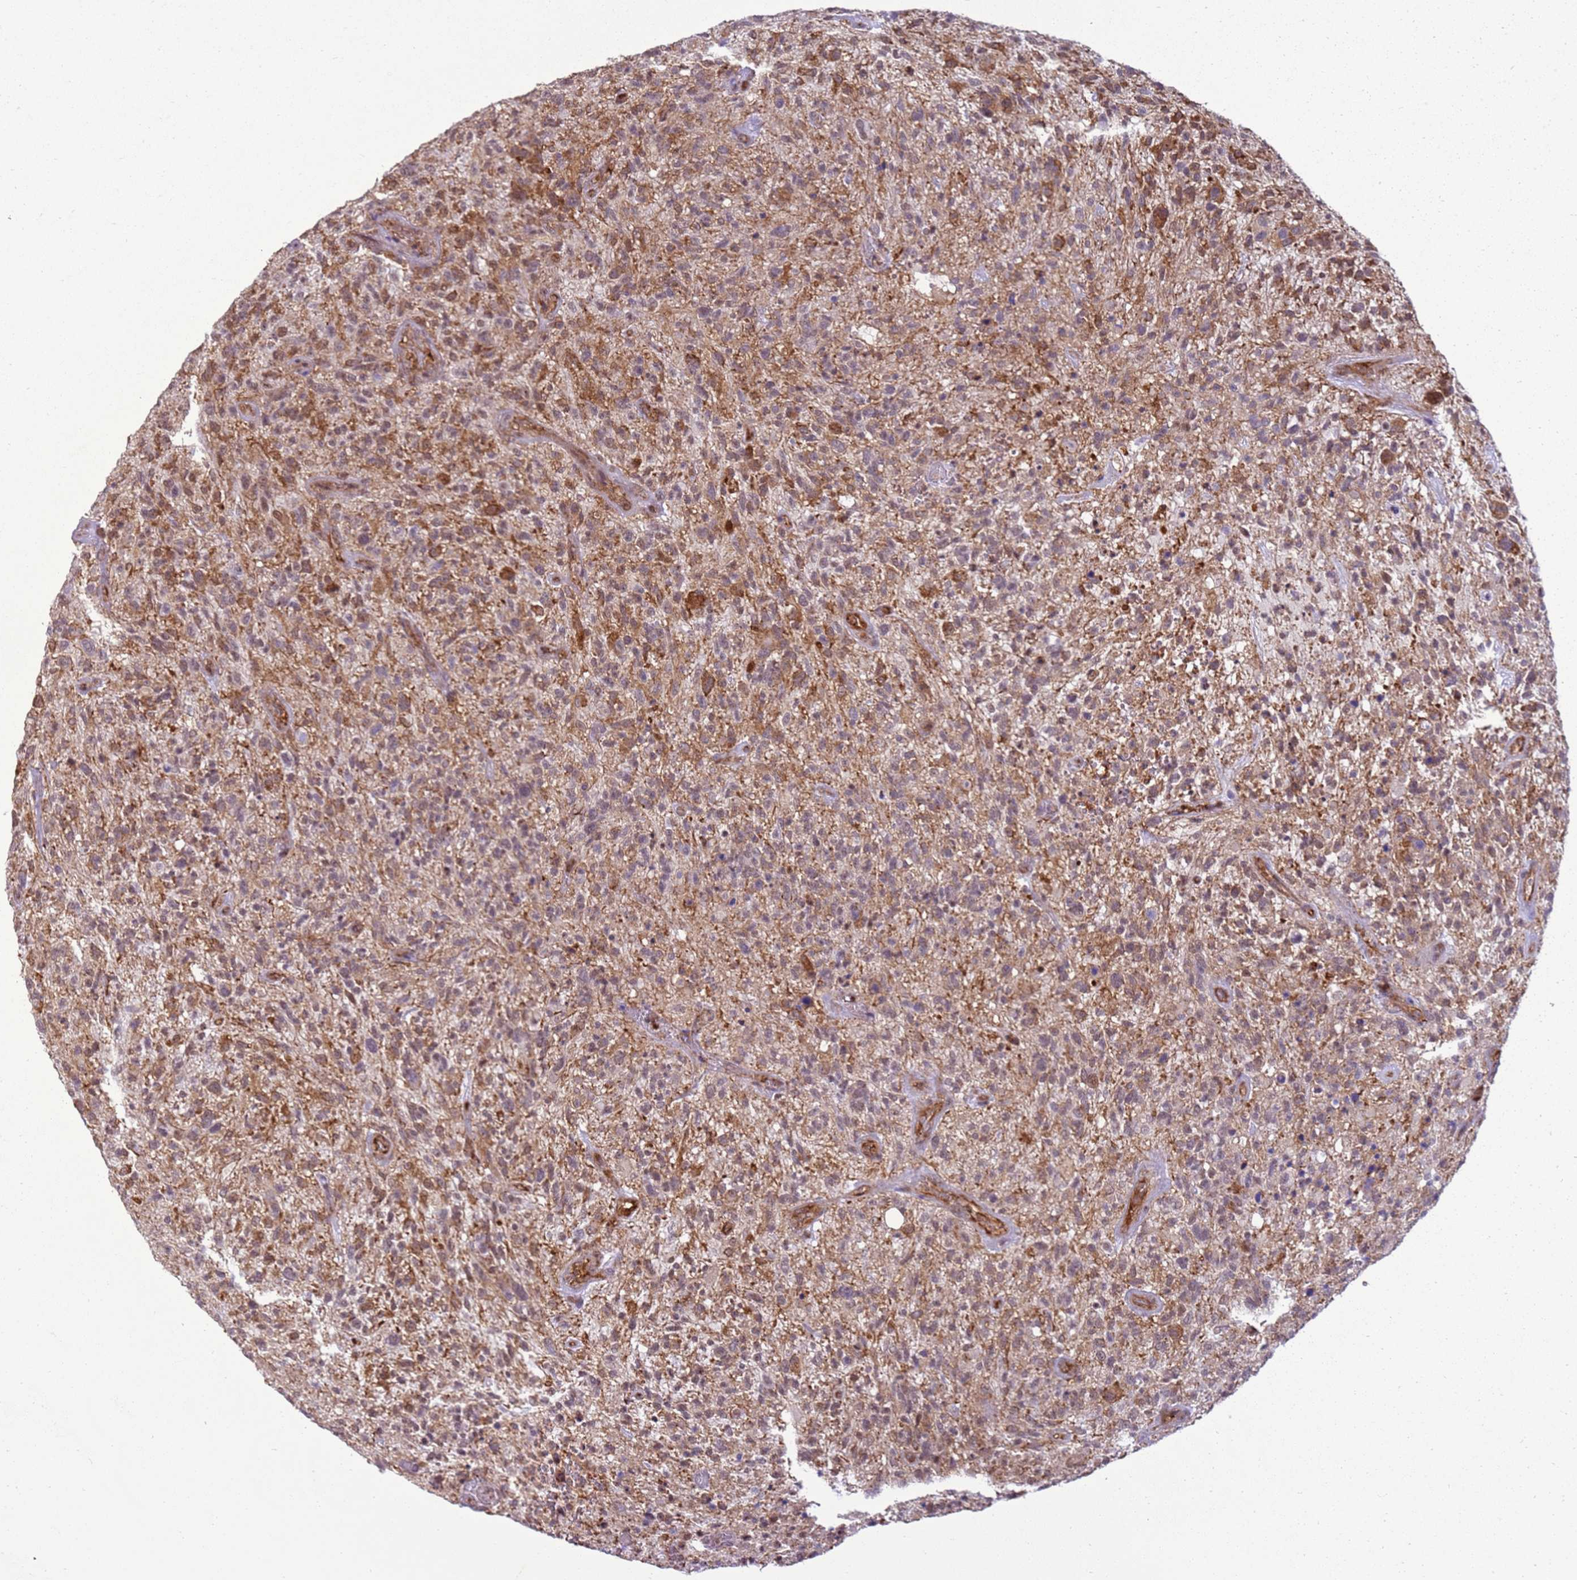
{"staining": {"intensity": "moderate", "quantity": "25%-75%", "location": "cytoplasmic/membranous"}, "tissue": "glioma", "cell_type": "Tumor cells", "image_type": "cancer", "snomed": [{"axis": "morphology", "description": "Glioma, malignant, High grade"}, {"axis": "topography", "description": "Brain"}], "caption": "A medium amount of moderate cytoplasmic/membranous positivity is identified in about 25%-75% of tumor cells in glioma tissue. (Stains: DAB in brown, nuclei in blue, Microscopy: brightfield microscopy at high magnification).", "gene": "GABRE", "patient": {"sex": "male", "age": 47}}